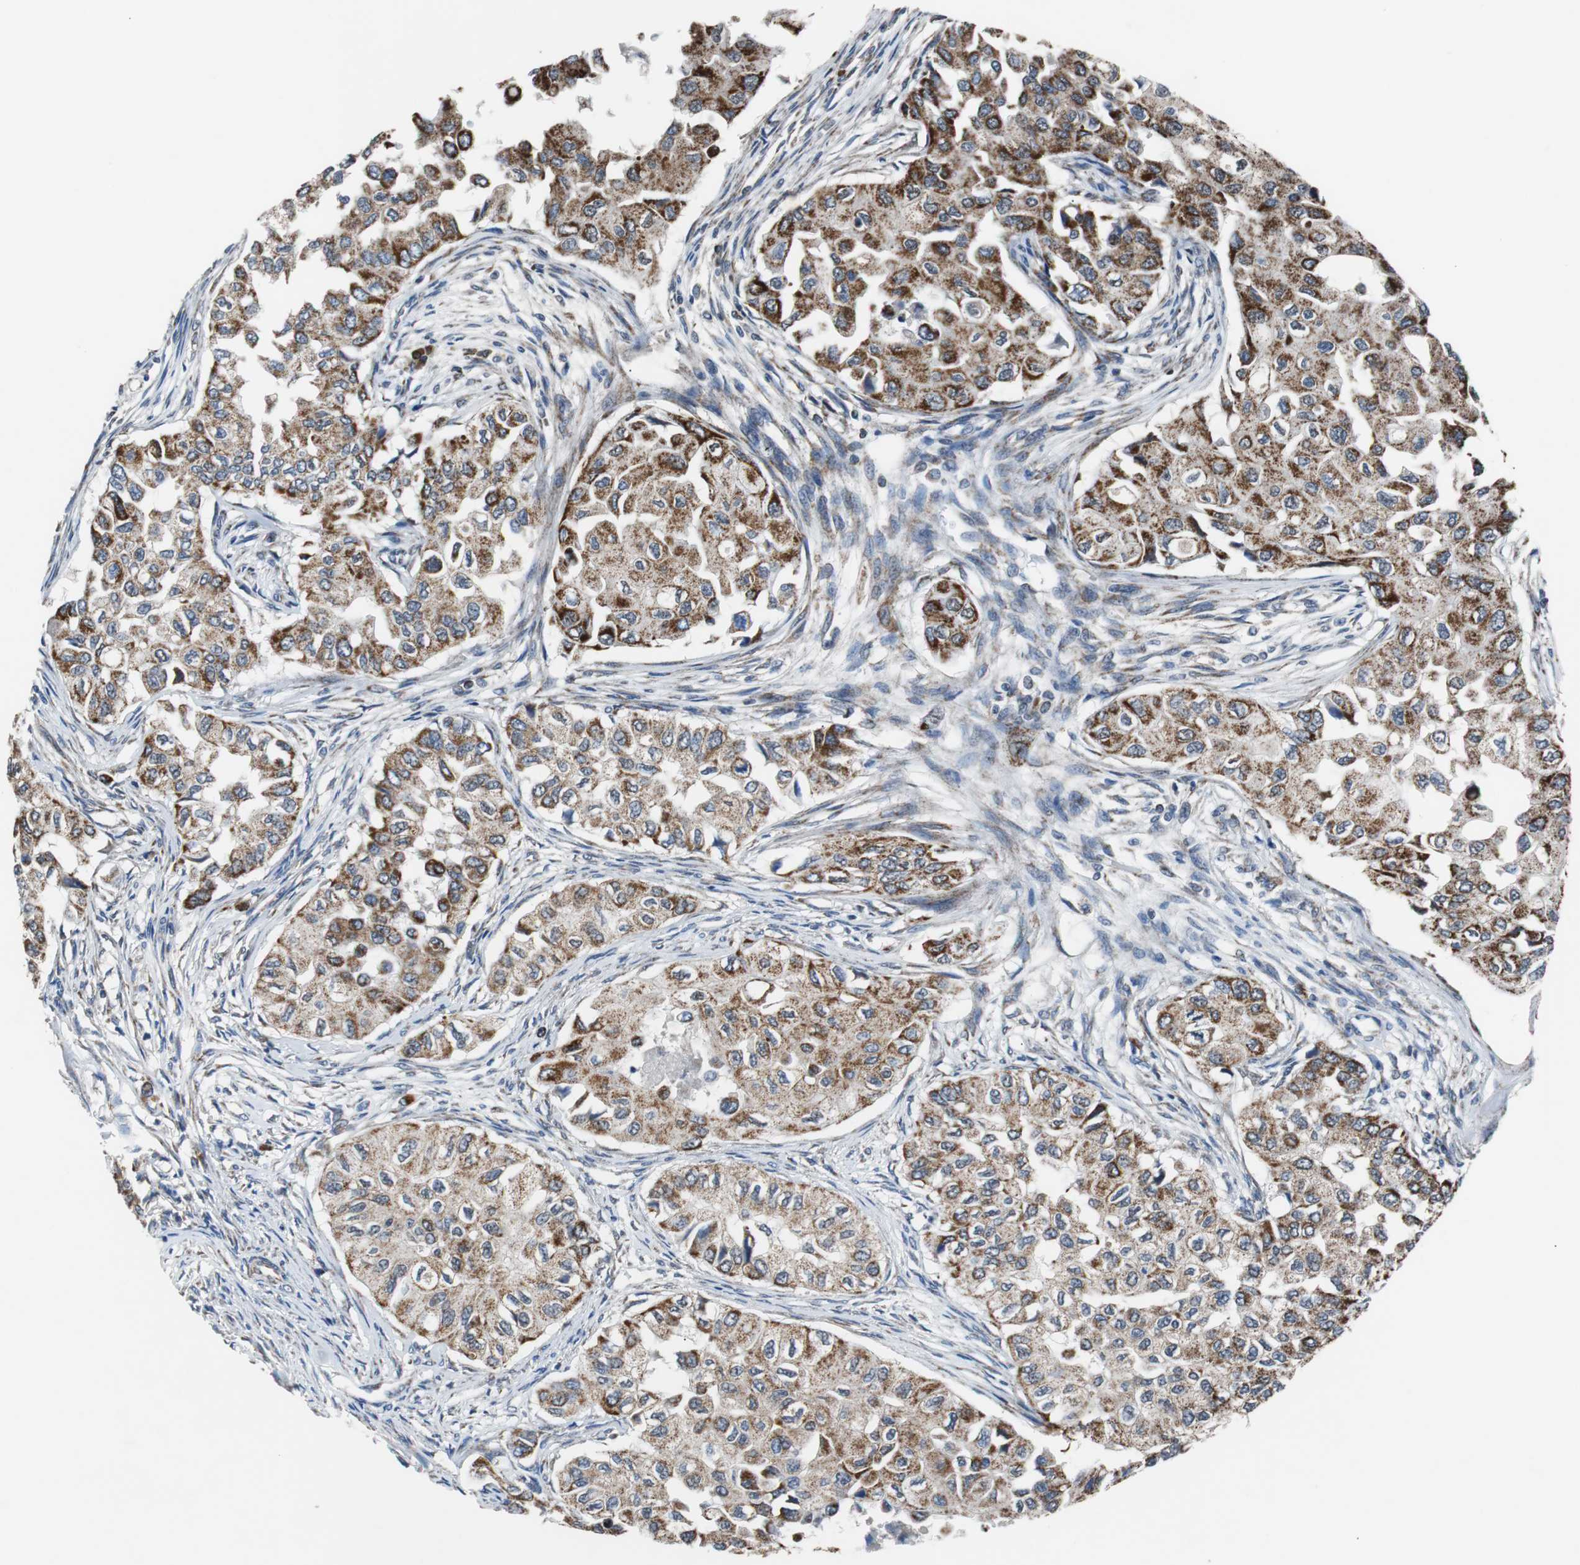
{"staining": {"intensity": "strong", "quantity": ">75%", "location": "cytoplasmic/membranous"}, "tissue": "breast cancer", "cell_type": "Tumor cells", "image_type": "cancer", "snomed": [{"axis": "morphology", "description": "Normal tissue, NOS"}, {"axis": "morphology", "description": "Duct carcinoma"}, {"axis": "topography", "description": "Breast"}], "caption": "Breast infiltrating ductal carcinoma stained for a protein (brown) reveals strong cytoplasmic/membranous positive expression in approximately >75% of tumor cells.", "gene": "PITRM1", "patient": {"sex": "female", "age": 49}}